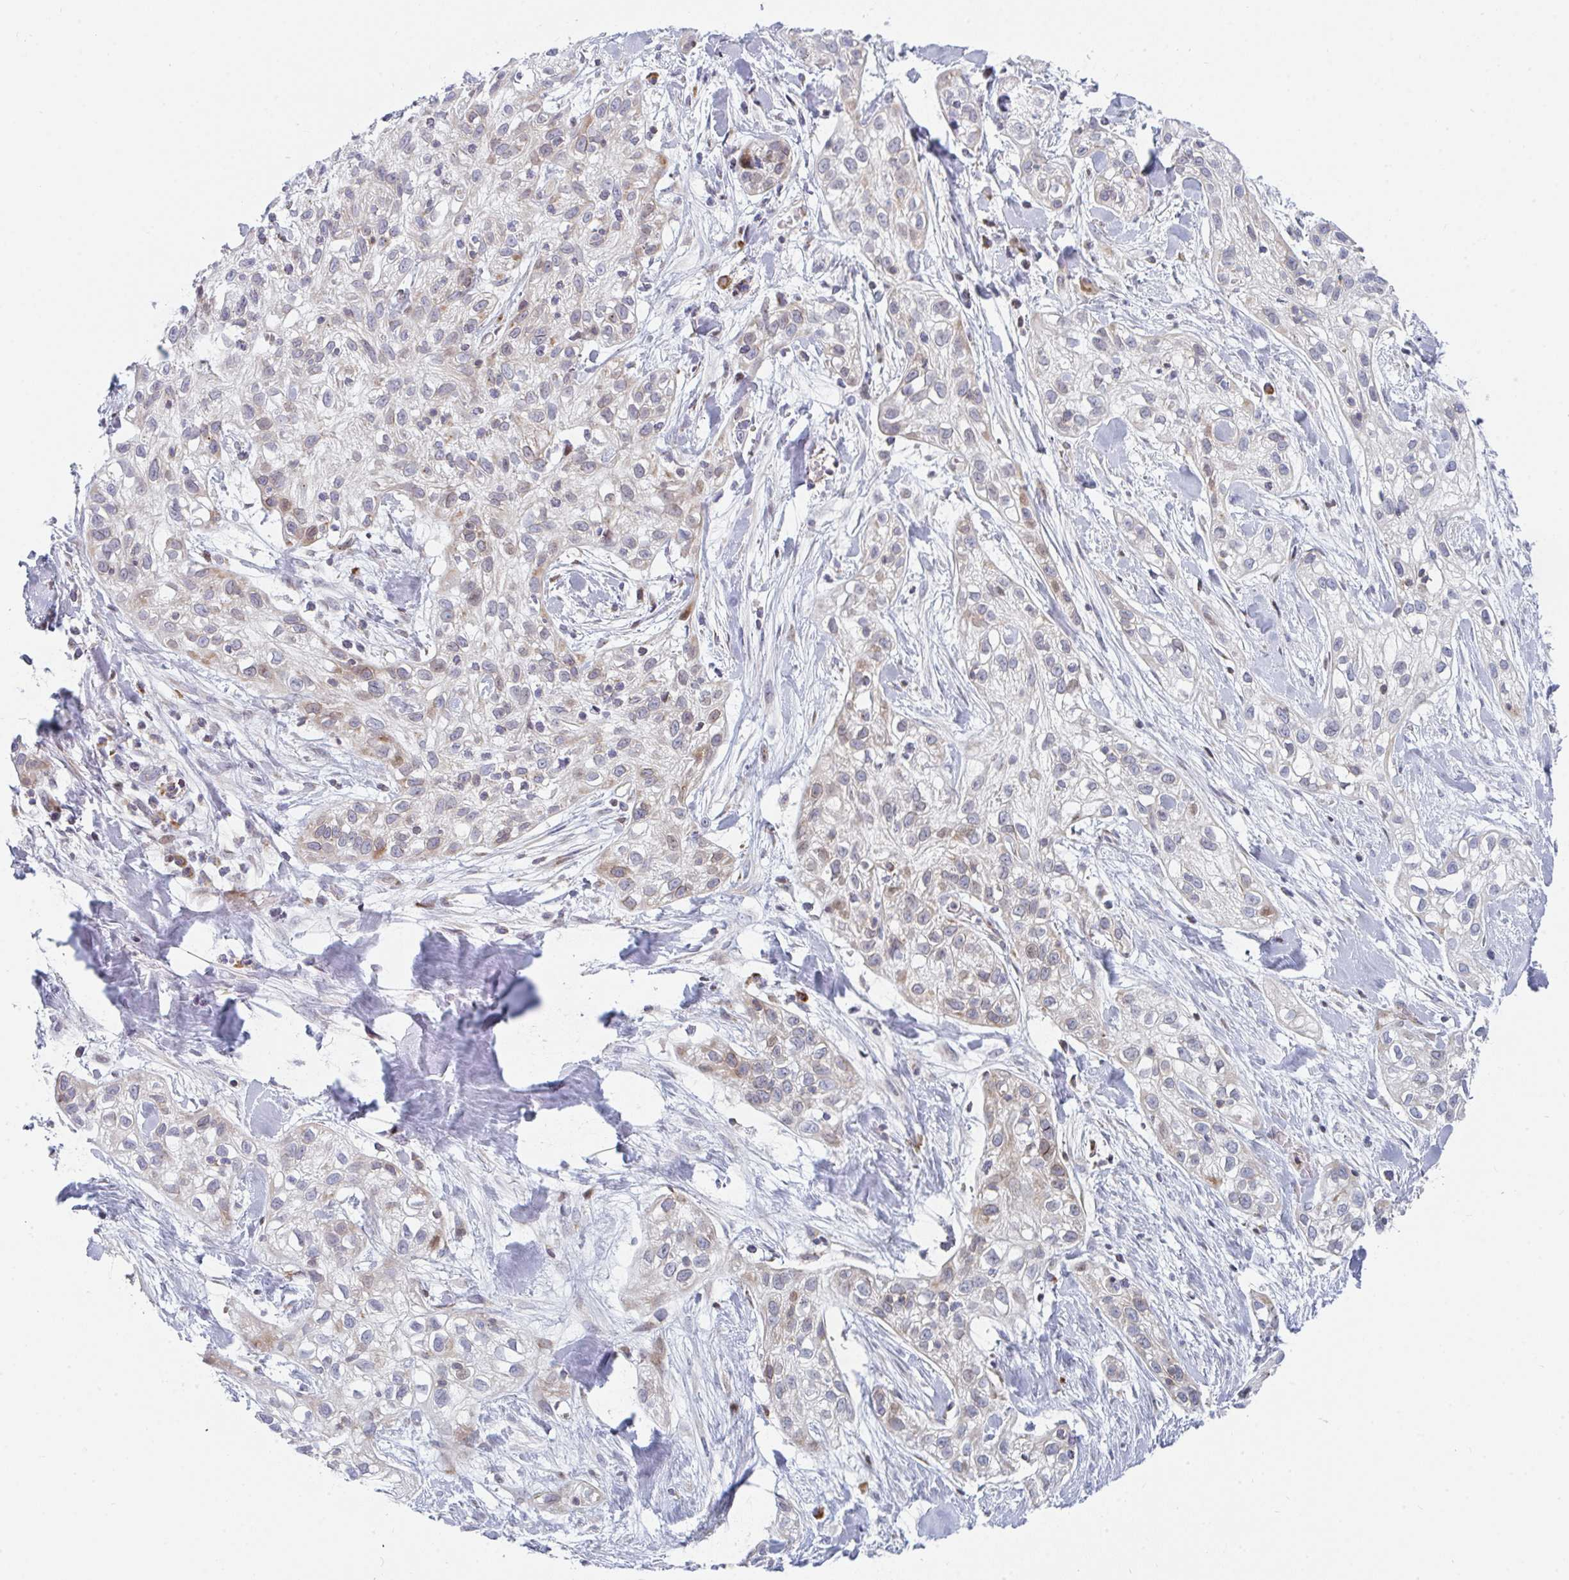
{"staining": {"intensity": "weak", "quantity": "<25%", "location": "cytoplasmic/membranous"}, "tissue": "skin cancer", "cell_type": "Tumor cells", "image_type": "cancer", "snomed": [{"axis": "morphology", "description": "Squamous cell carcinoma, NOS"}, {"axis": "topography", "description": "Skin"}], "caption": "Tumor cells are negative for brown protein staining in skin squamous cell carcinoma. (Immunohistochemistry, brightfield microscopy, high magnification).", "gene": "PRKCH", "patient": {"sex": "male", "age": 82}}